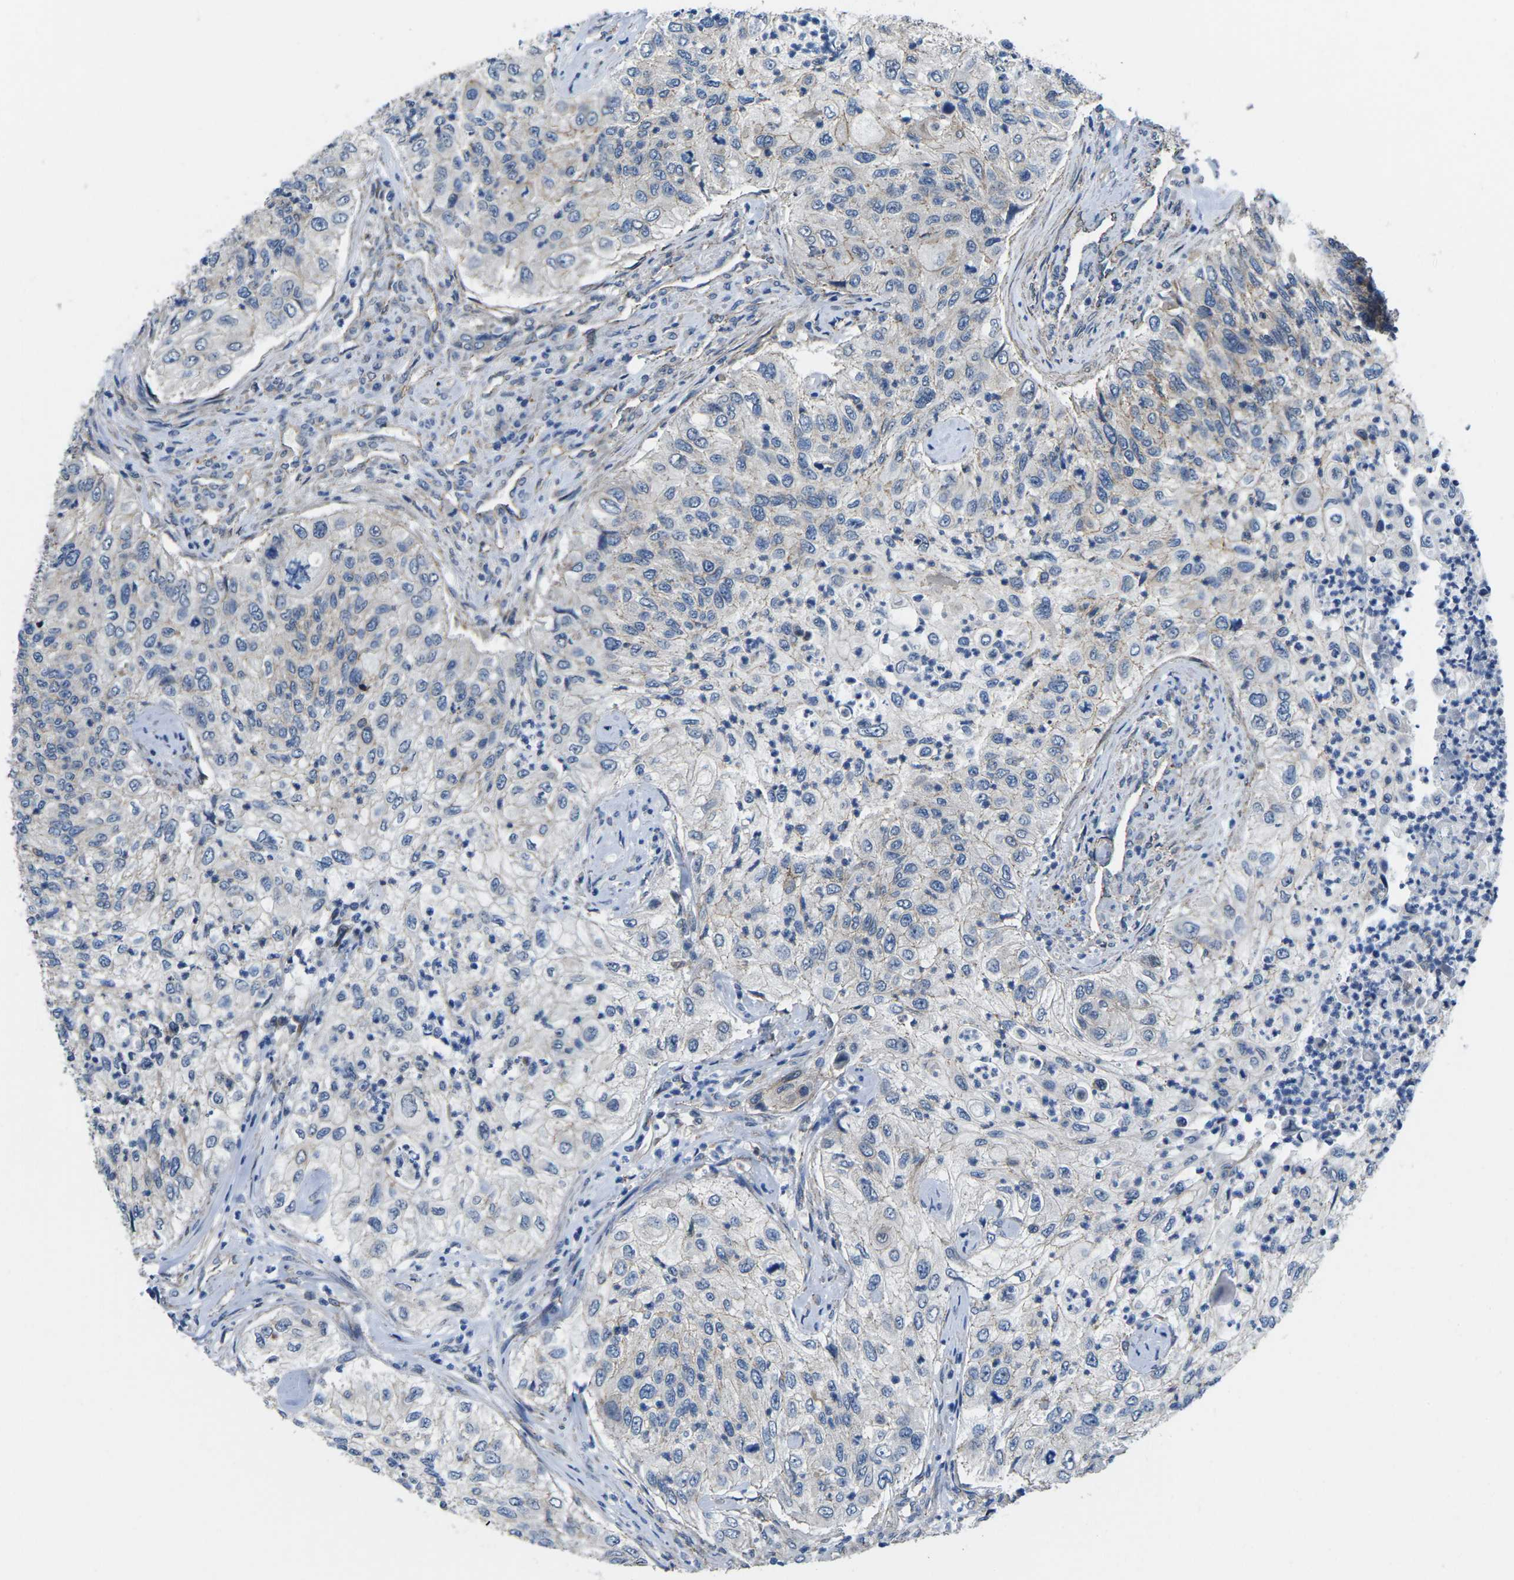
{"staining": {"intensity": "weak", "quantity": "<25%", "location": "cytoplasmic/membranous"}, "tissue": "urothelial cancer", "cell_type": "Tumor cells", "image_type": "cancer", "snomed": [{"axis": "morphology", "description": "Urothelial carcinoma, High grade"}, {"axis": "topography", "description": "Urinary bladder"}], "caption": "Human urothelial cancer stained for a protein using IHC shows no staining in tumor cells.", "gene": "CTNND1", "patient": {"sex": "female", "age": 60}}